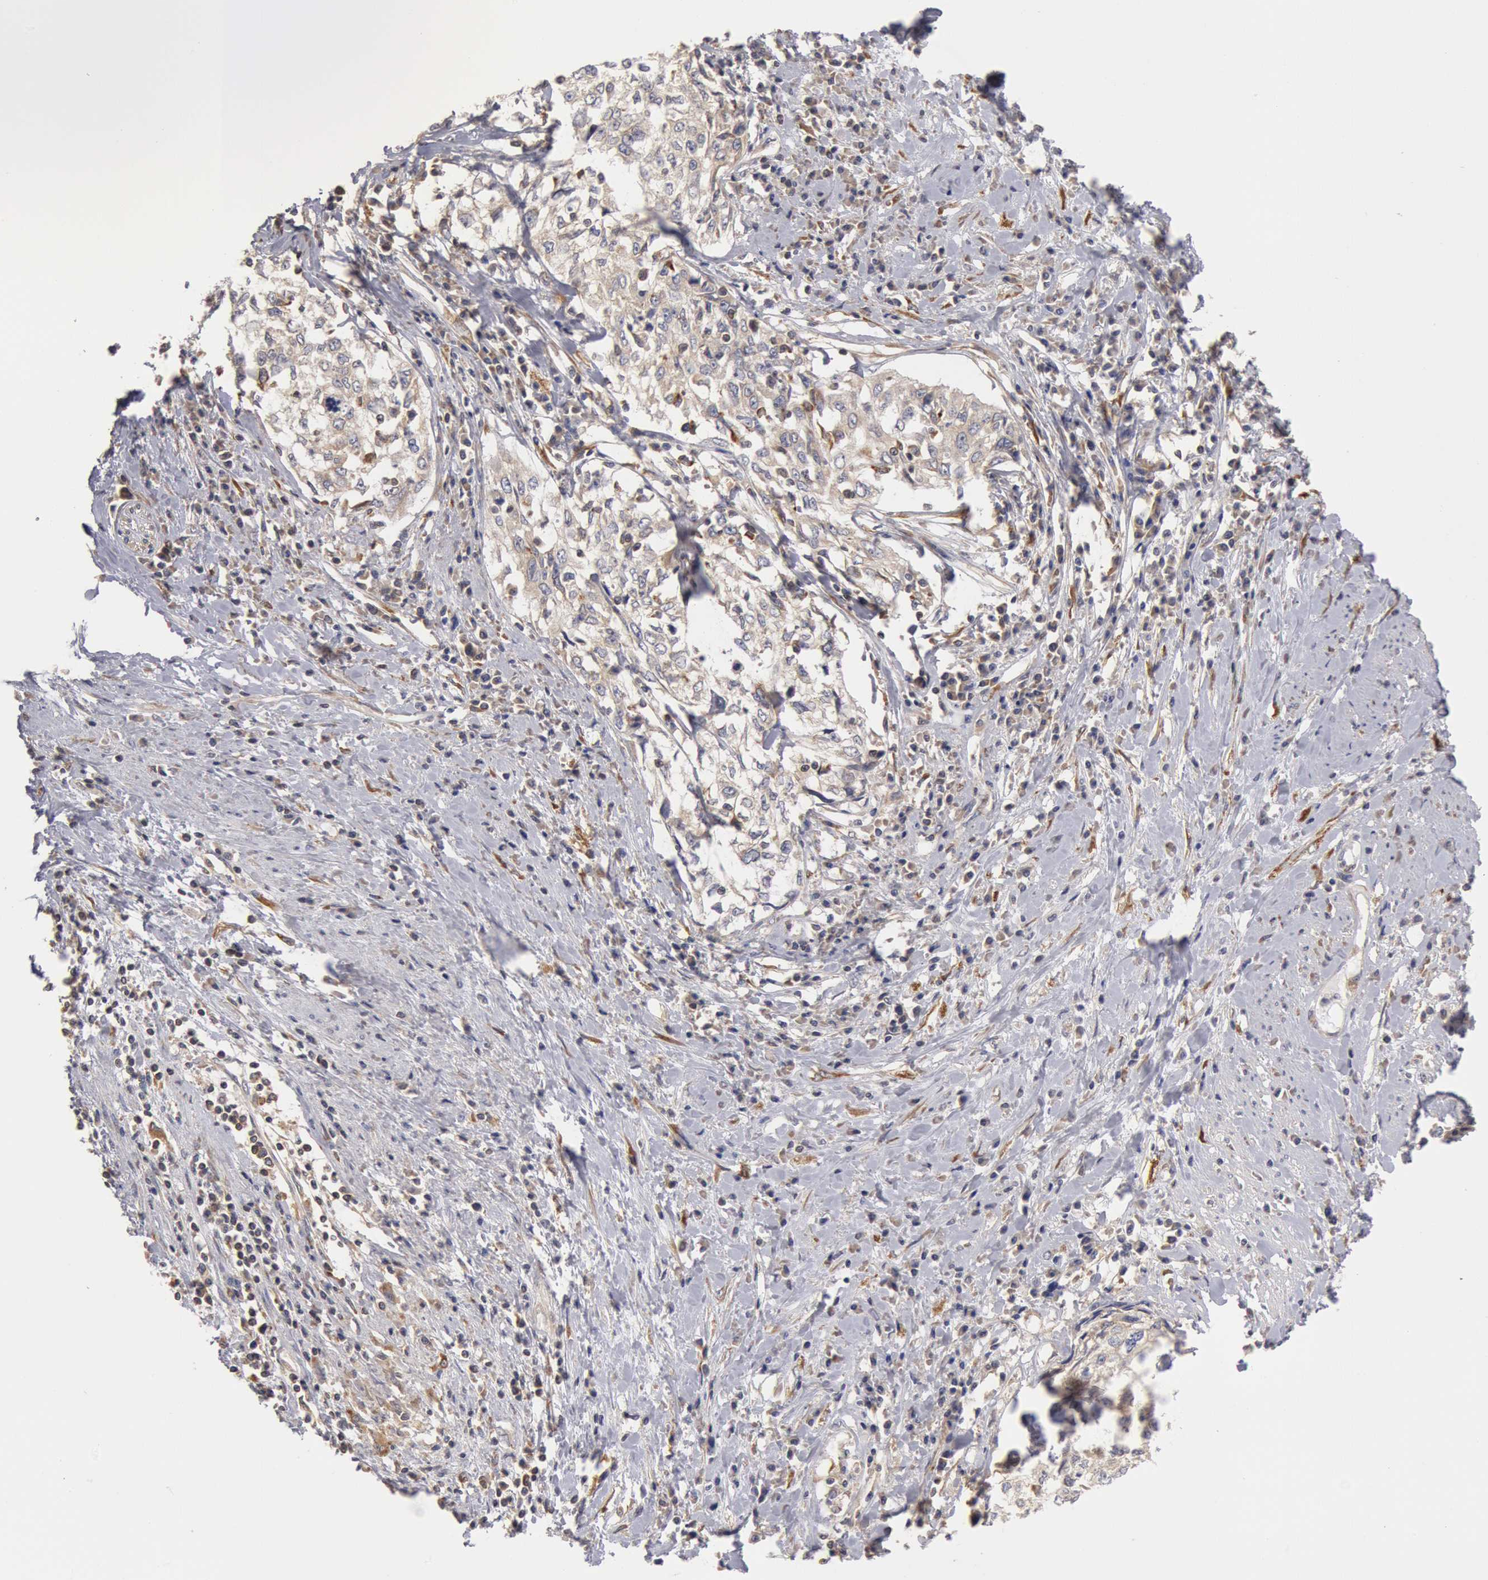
{"staining": {"intensity": "weak", "quantity": "25%-75%", "location": "cytoplasmic/membranous"}, "tissue": "cervical cancer", "cell_type": "Tumor cells", "image_type": "cancer", "snomed": [{"axis": "morphology", "description": "Squamous cell carcinoma, NOS"}, {"axis": "topography", "description": "Cervix"}], "caption": "Protein staining displays weak cytoplasmic/membranous positivity in about 25%-75% of tumor cells in cervical squamous cell carcinoma.", "gene": "OSBPL8", "patient": {"sex": "female", "age": 57}}